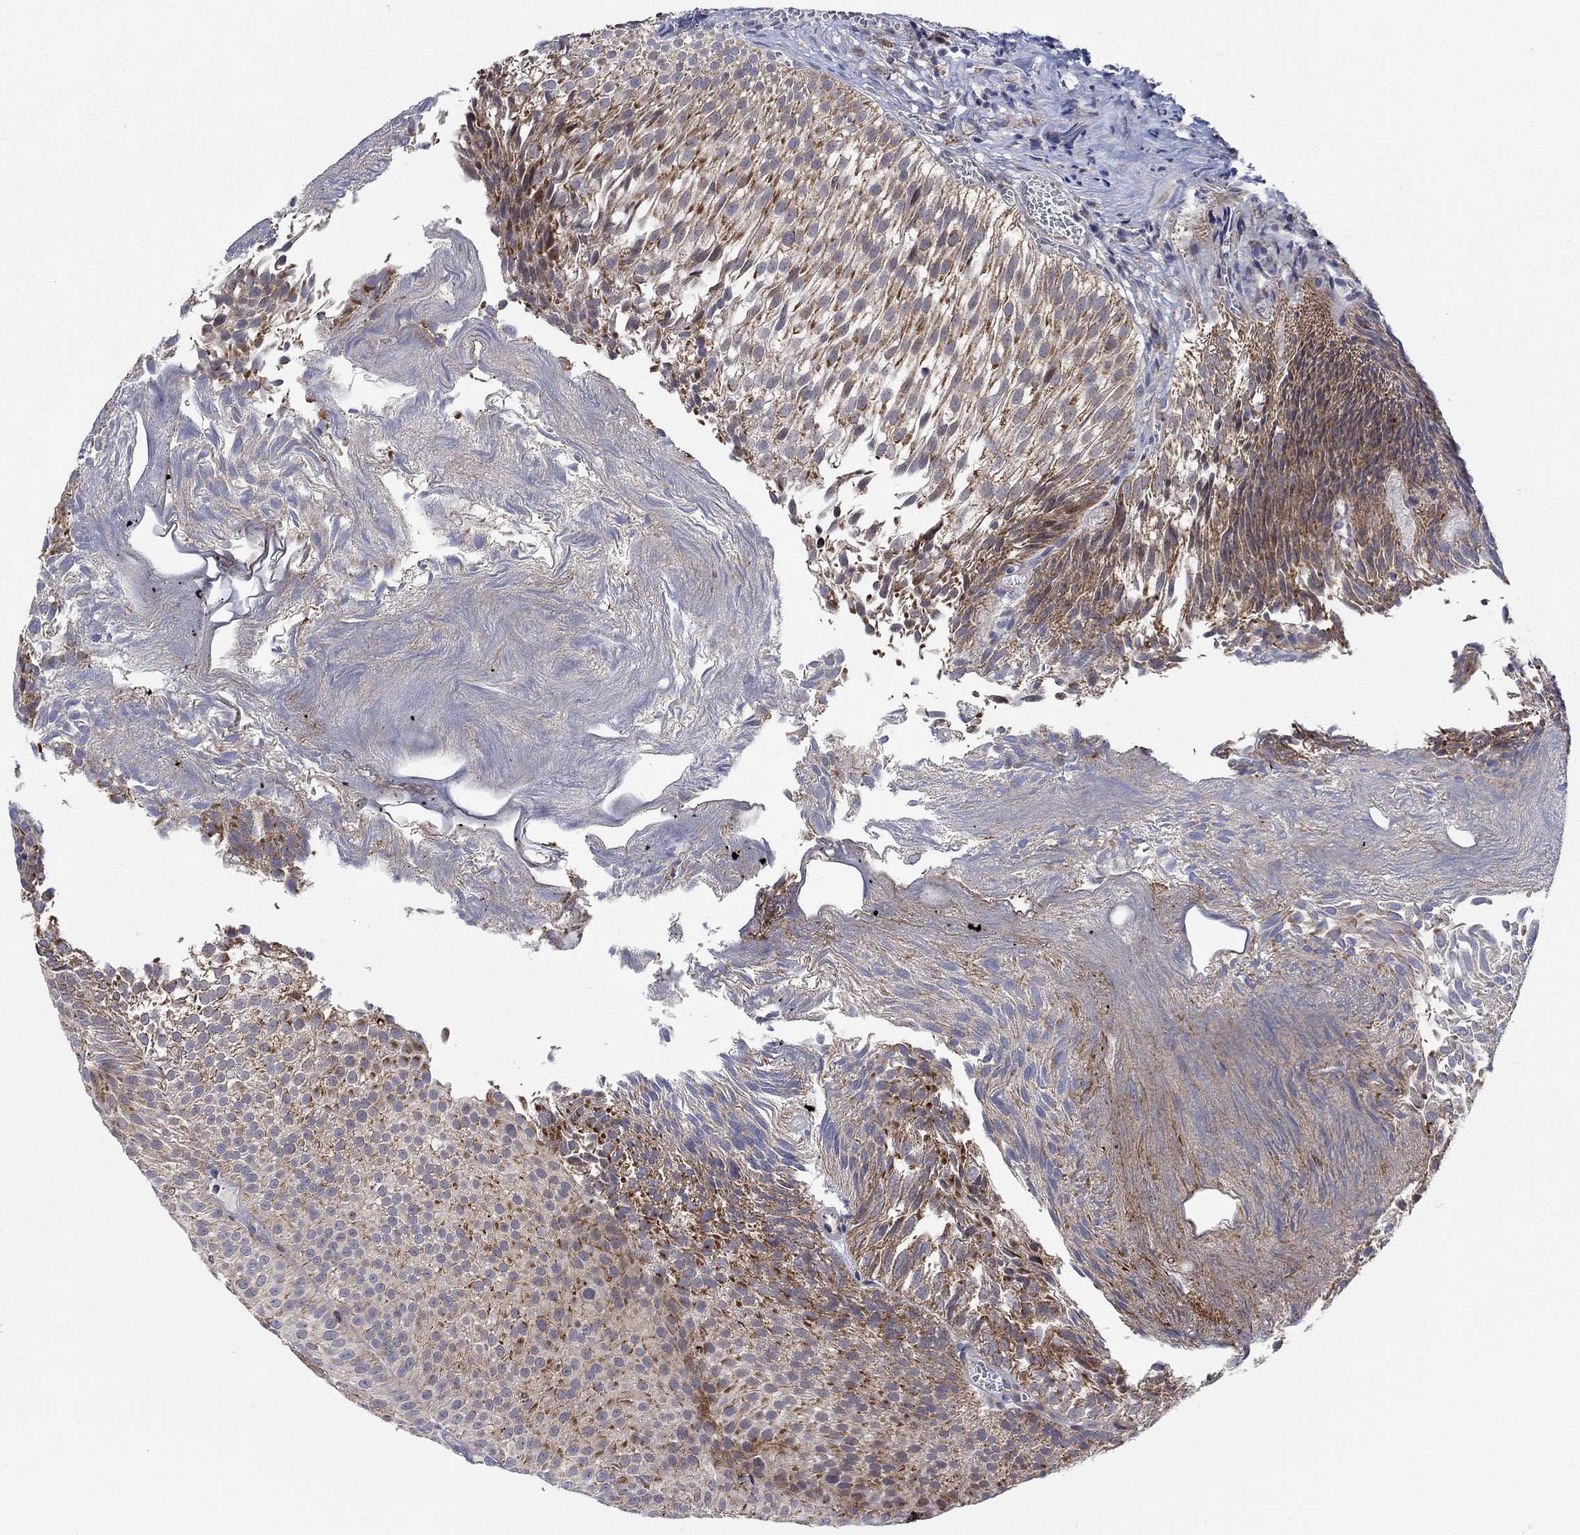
{"staining": {"intensity": "moderate", "quantity": ">75%", "location": "cytoplasmic/membranous"}, "tissue": "urothelial cancer", "cell_type": "Tumor cells", "image_type": "cancer", "snomed": [{"axis": "morphology", "description": "Urothelial carcinoma, Low grade"}, {"axis": "topography", "description": "Urinary bladder"}], "caption": "A high-resolution photomicrograph shows IHC staining of urothelial cancer, which reveals moderate cytoplasmic/membranous staining in approximately >75% of tumor cells.", "gene": "SLC35F2", "patient": {"sex": "male", "age": 65}}